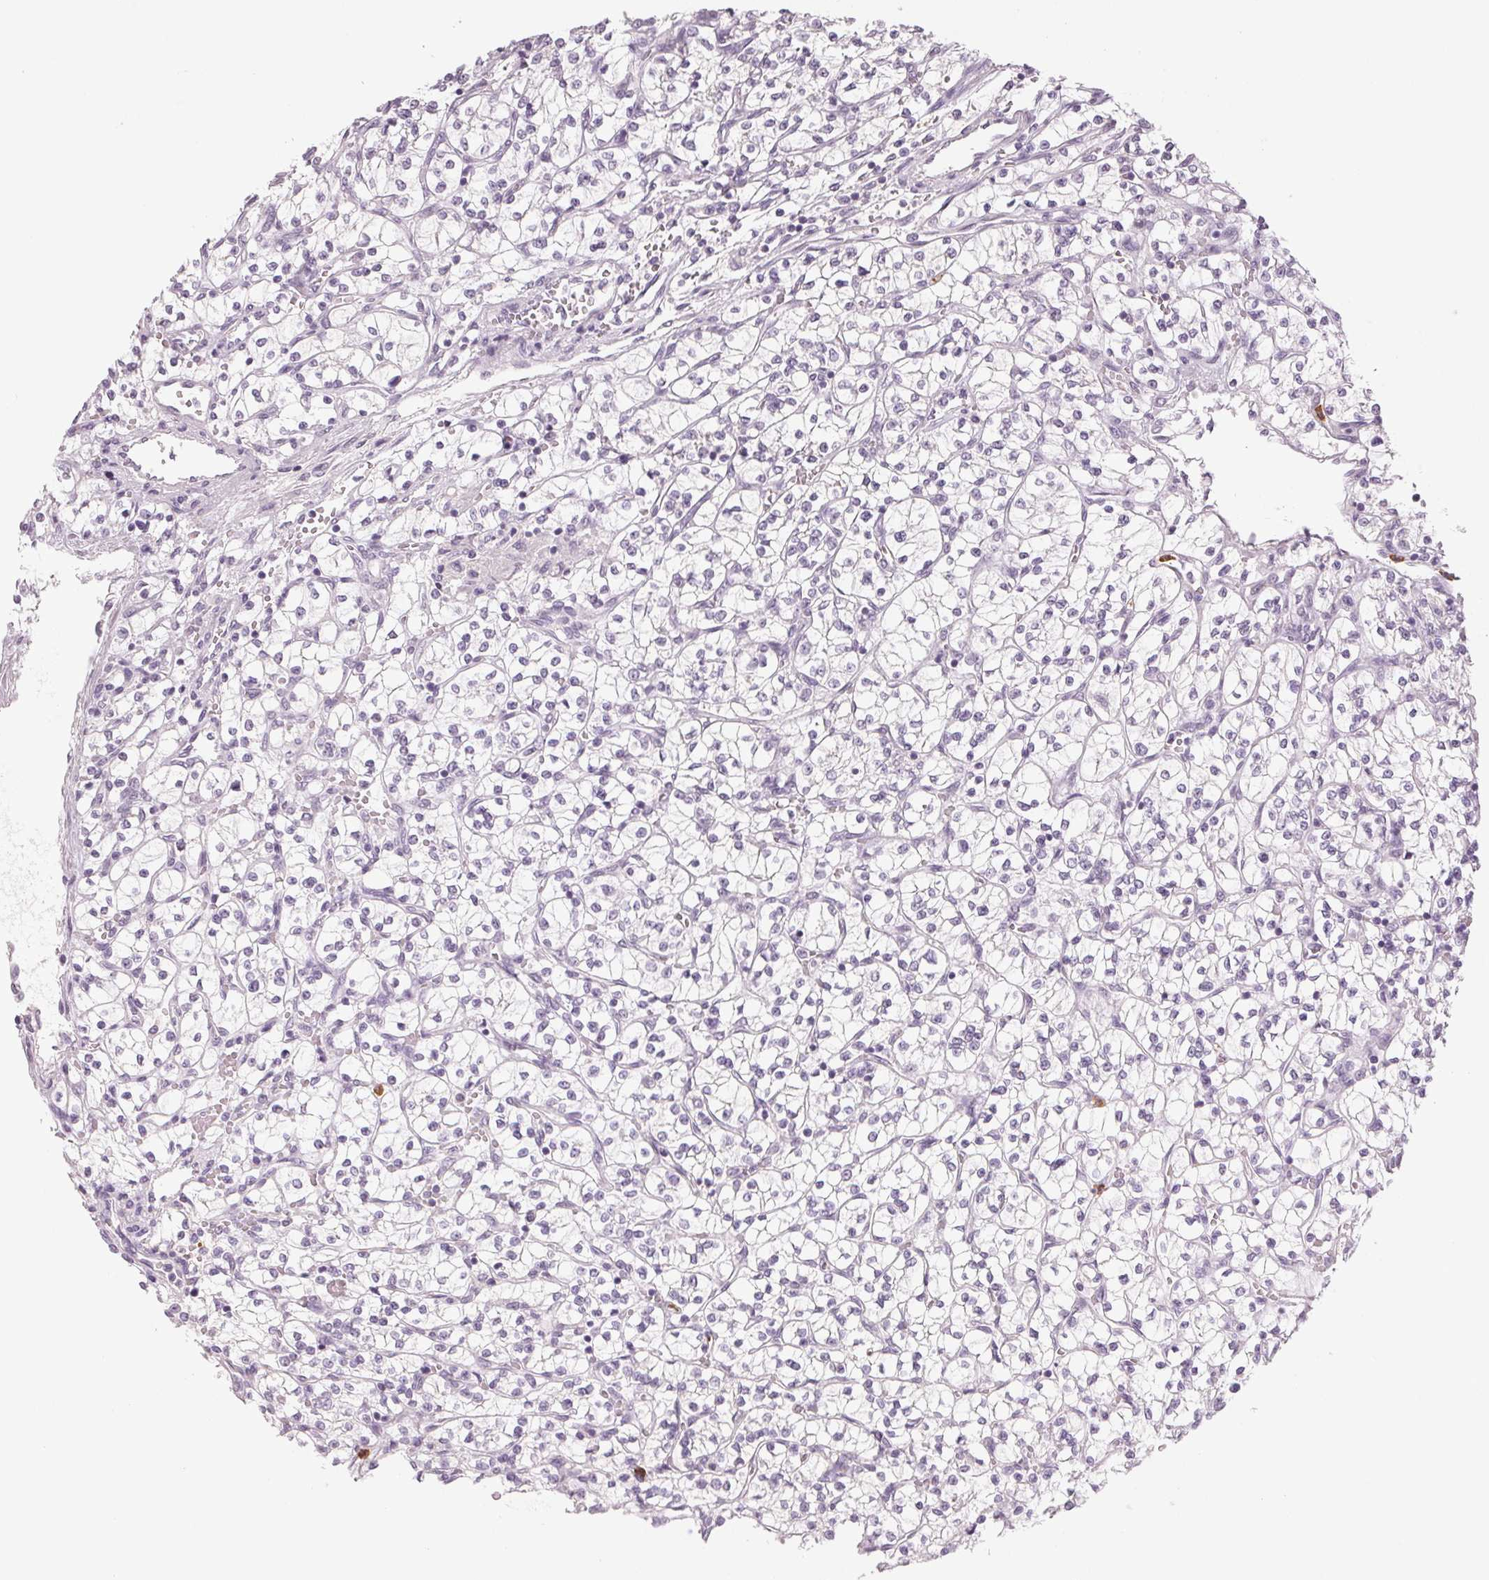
{"staining": {"intensity": "negative", "quantity": "none", "location": "none"}, "tissue": "renal cancer", "cell_type": "Tumor cells", "image_type": "cancer", "snomed": [{"axis": "morphology", "description": "Adenocarcinoma, NOS"}, {"axis": "topography", "description": "Kidney"}], "caption": "Immunohistochemistry of human renal cancer (adenocarcinoma) reveals no expression in tumor cells.", "gene": "LTF", "patient": {"sex": "female", "age": 64}}